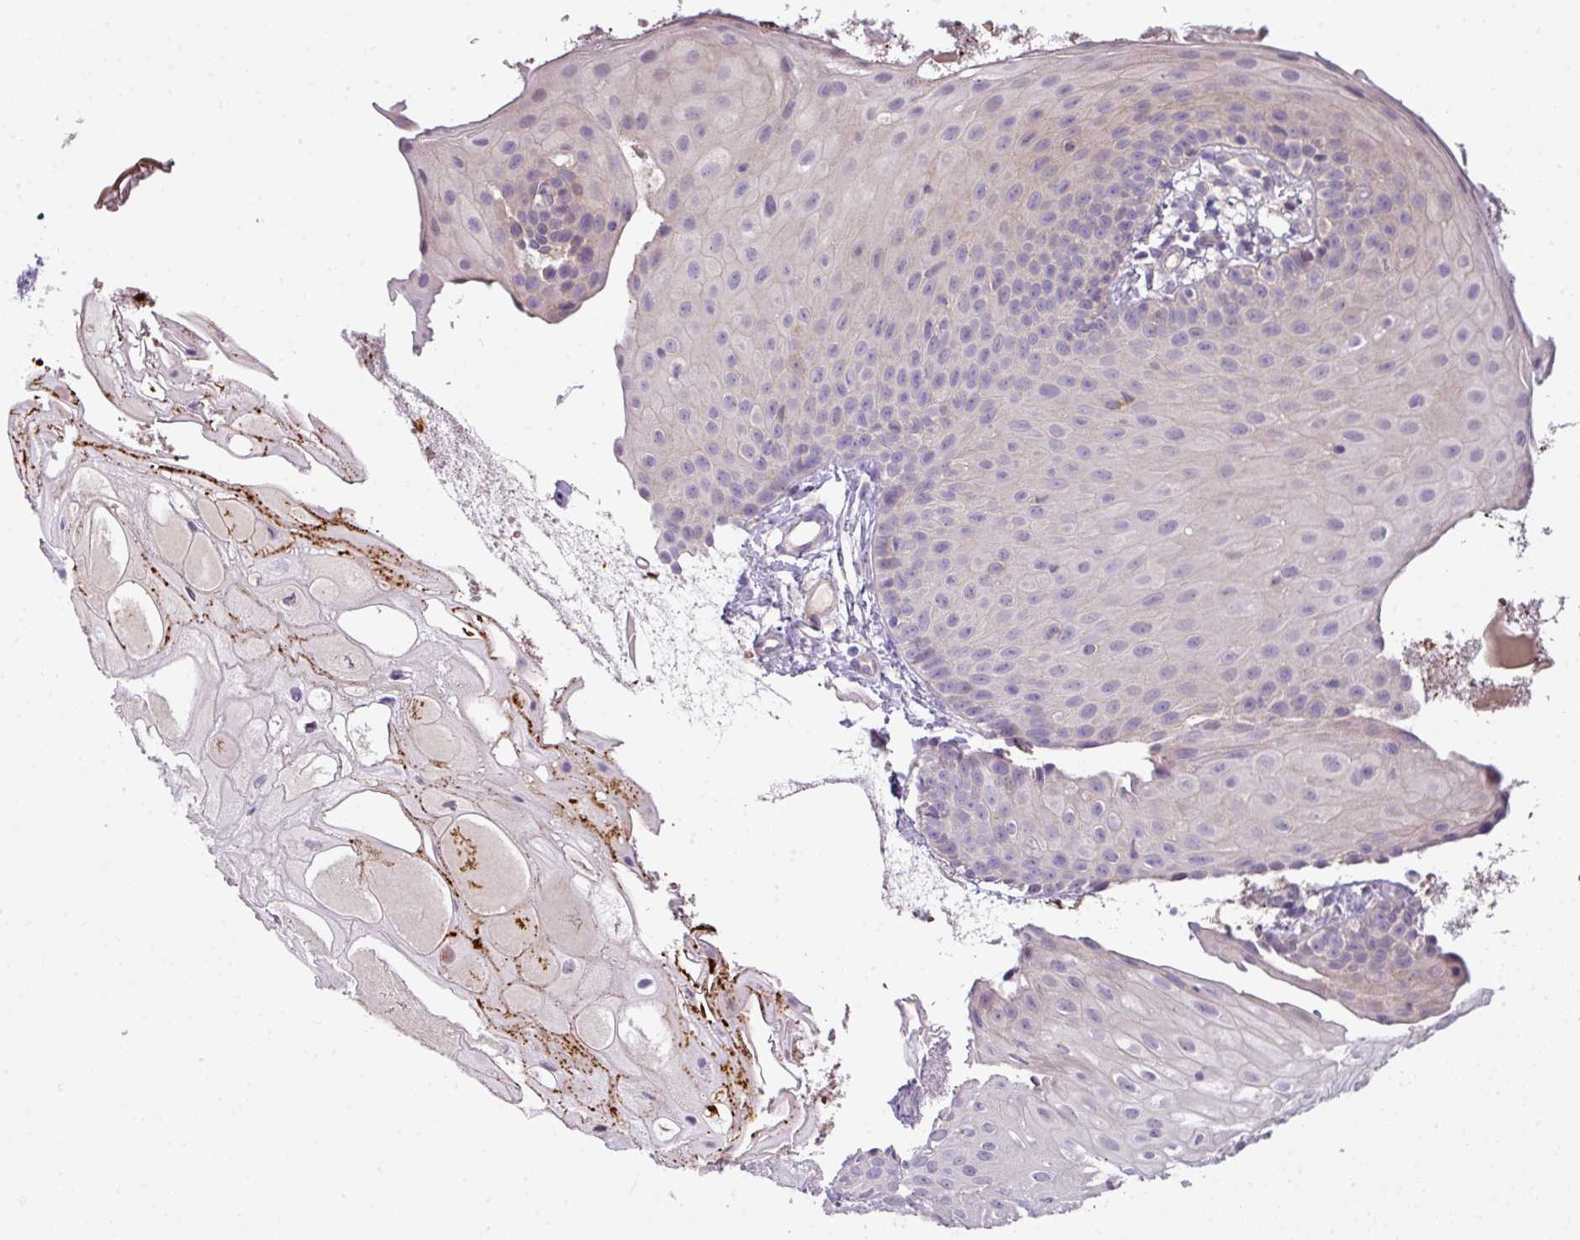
{"staining": {"intensity": "negative", "quantity": "none", "location": "none"}, "tissue": "skin", "cell_type": "Epidermal cells", "image_type": "normal", "snomed": [{"axis": "morphology", "description": "Normal tissue, NOS"}, {"axis": "topography", "description": "Anal"}], "caption": "Image shows no protein positivity in epidermal cells of normal skin.", "gene": "PIK3R5", "patient": {"sex": "male", "age": 80}}